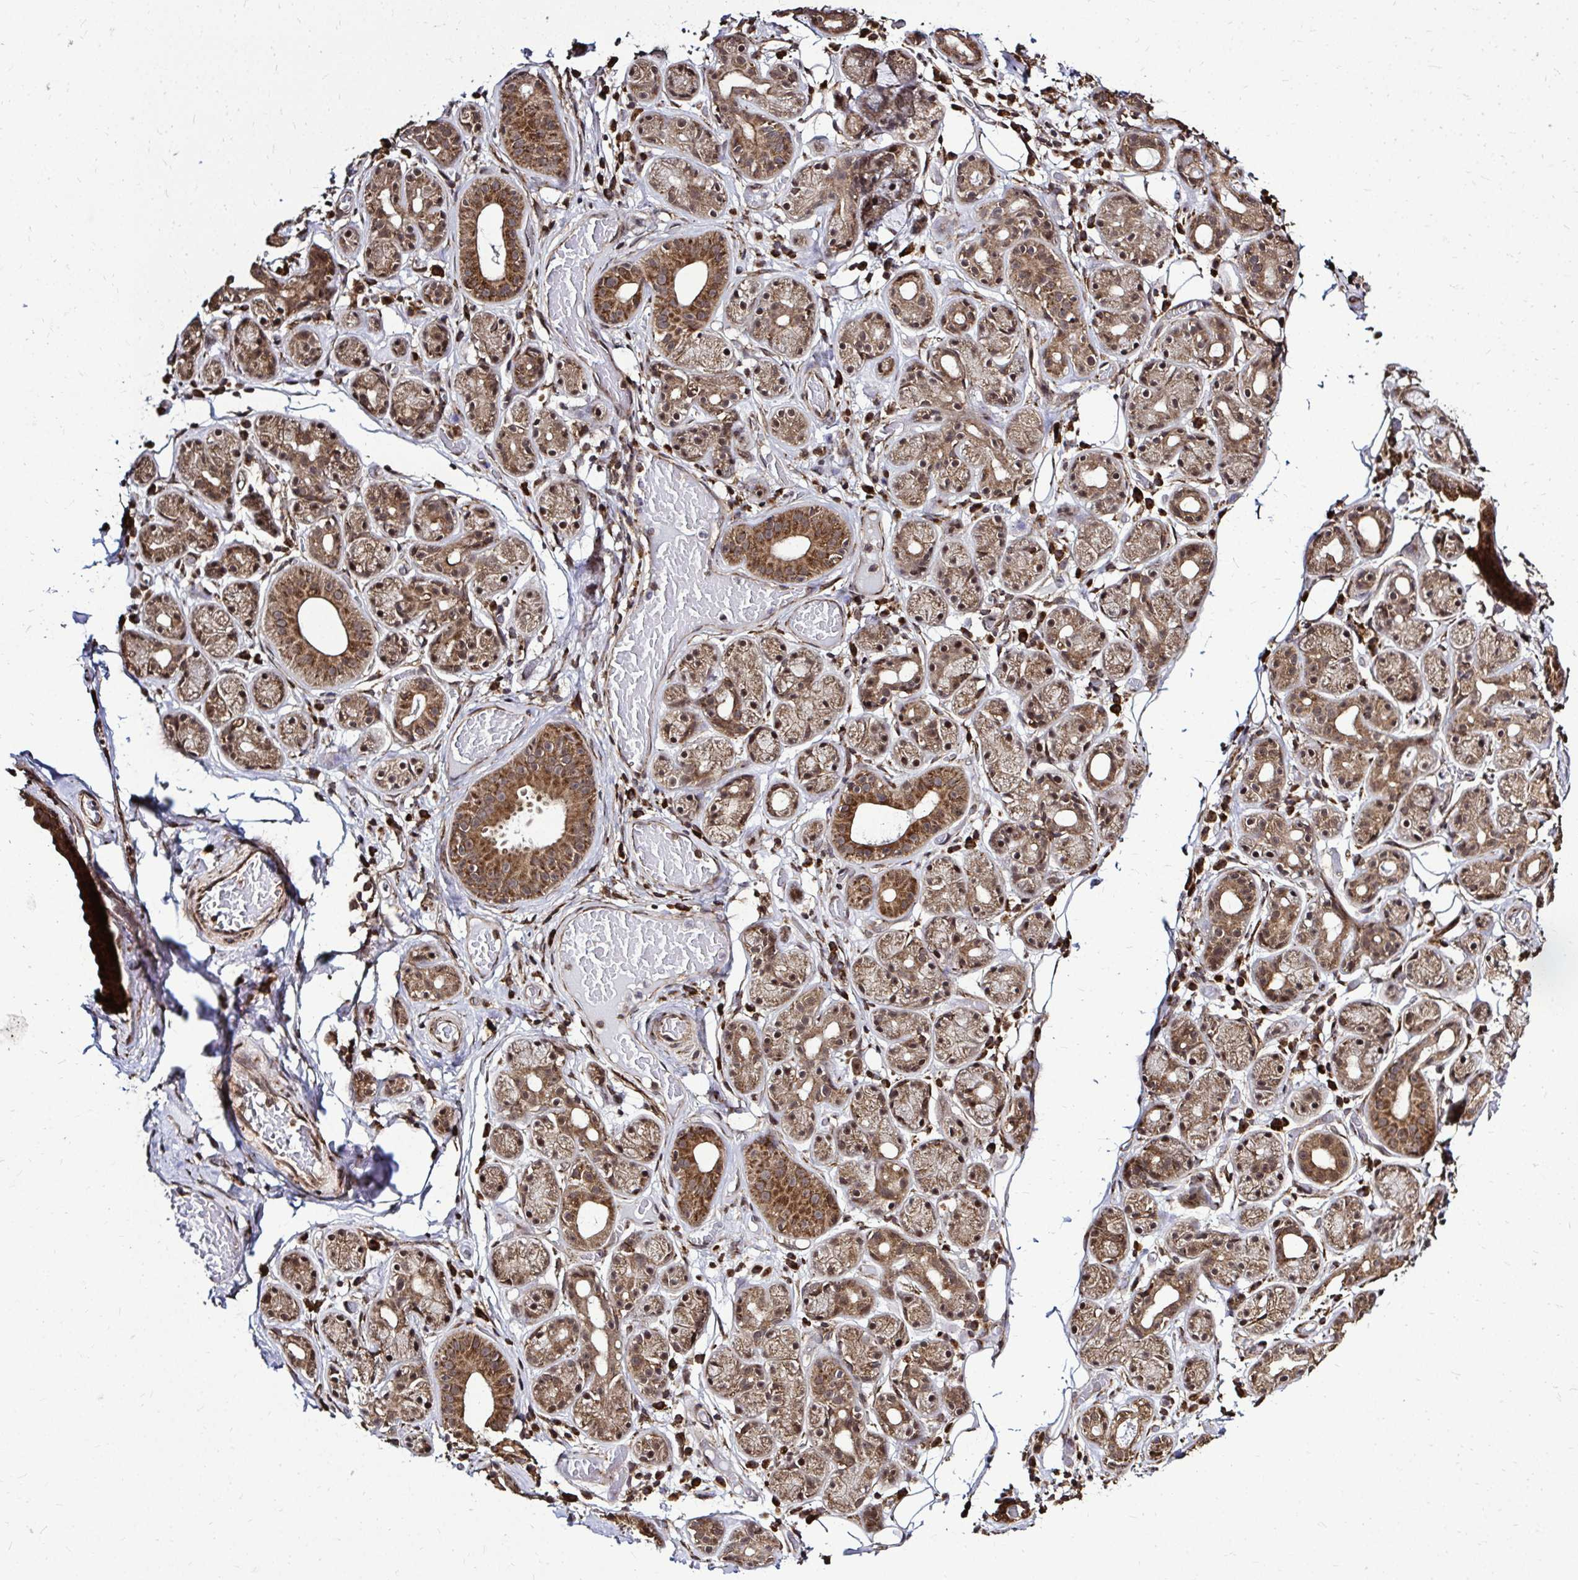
{"staining": {"intensity": "moderate", "quantity": ">75%", "location": "cytoplasmic/membranous,nuclear"}, "tissue": "salivary gland", "cell_type": "Glandular cells", "image_type": "normal", "snomed": [{"axis": "morphology", "description": "Normal tissue, NOS"}, {"axis": "topography", "description": "Salivary gland"}, {"axis": "topography", "description": "Peripheral nerve tissue"}], "caption": "Approximately >75% of glandular cells in unremarkable salivary gland demonstrate moderate cytoplasmic/membranous,nuclear protein staining as visualized by brown immunohistochemical staining.", "gene": "FMR1", "patient": {"sex": "male", "age": 71}}